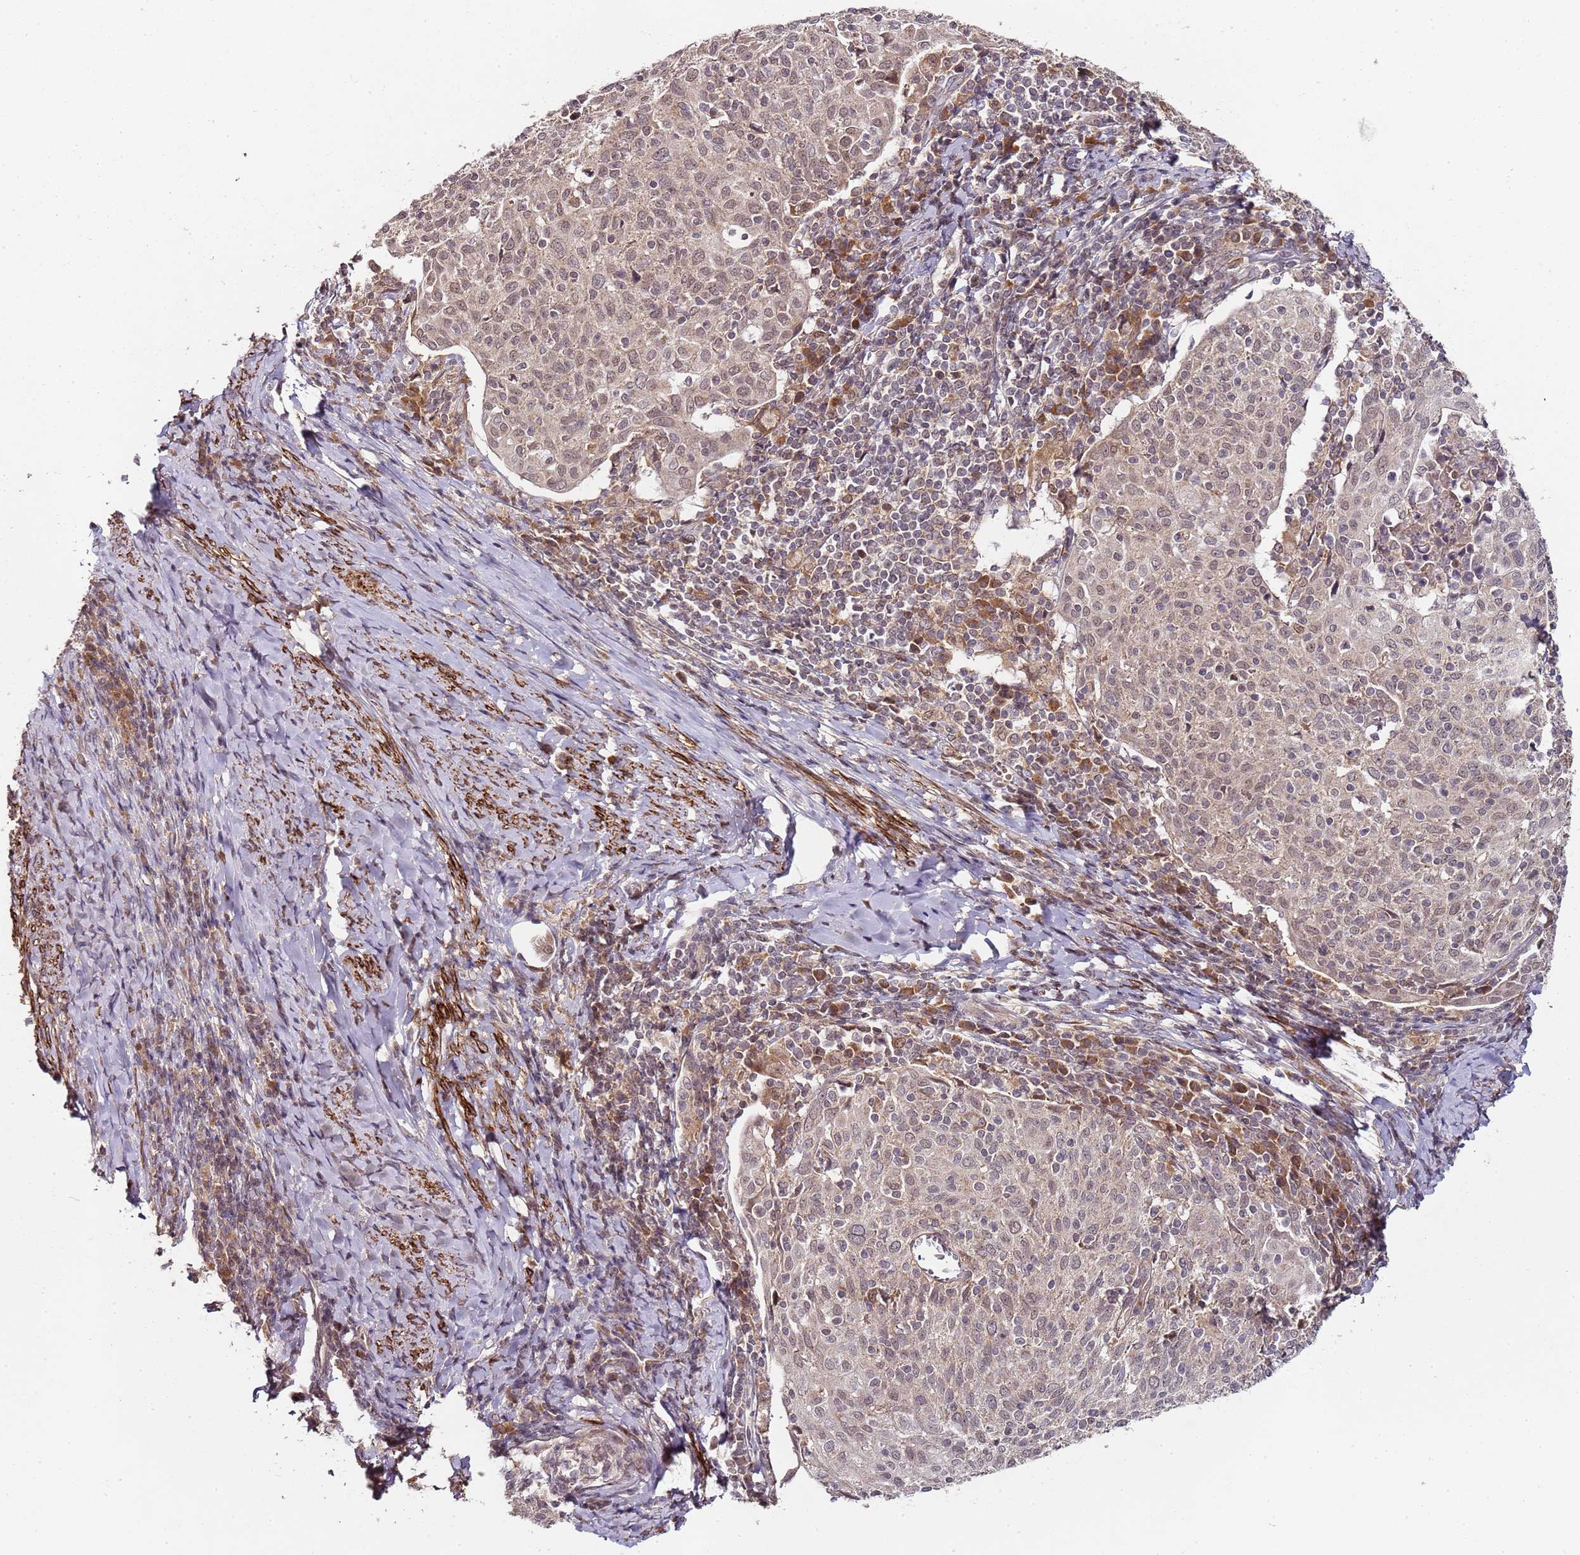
{"staining": {"intensity": "weak", "quantity": ">75%", "location": "cytoplasmic/membranous,nuclear"}, "tissue": "cervical cancer", "cell_type": "Tumor cells", "image_type": "cancer", "snomed": [{"axis": "morphology", "description": "Squamous cell carcinoma, NOS"}, {"axis": "topography", "description": "Cervix"}], "caption": "Tumor cells reveal weak cytoplasmic/membranous and nuclear positivity in approximately >75% of cells in cervical cancer.", "gene": "LIN37", "patient": {"sex": "female", "age": 52}}